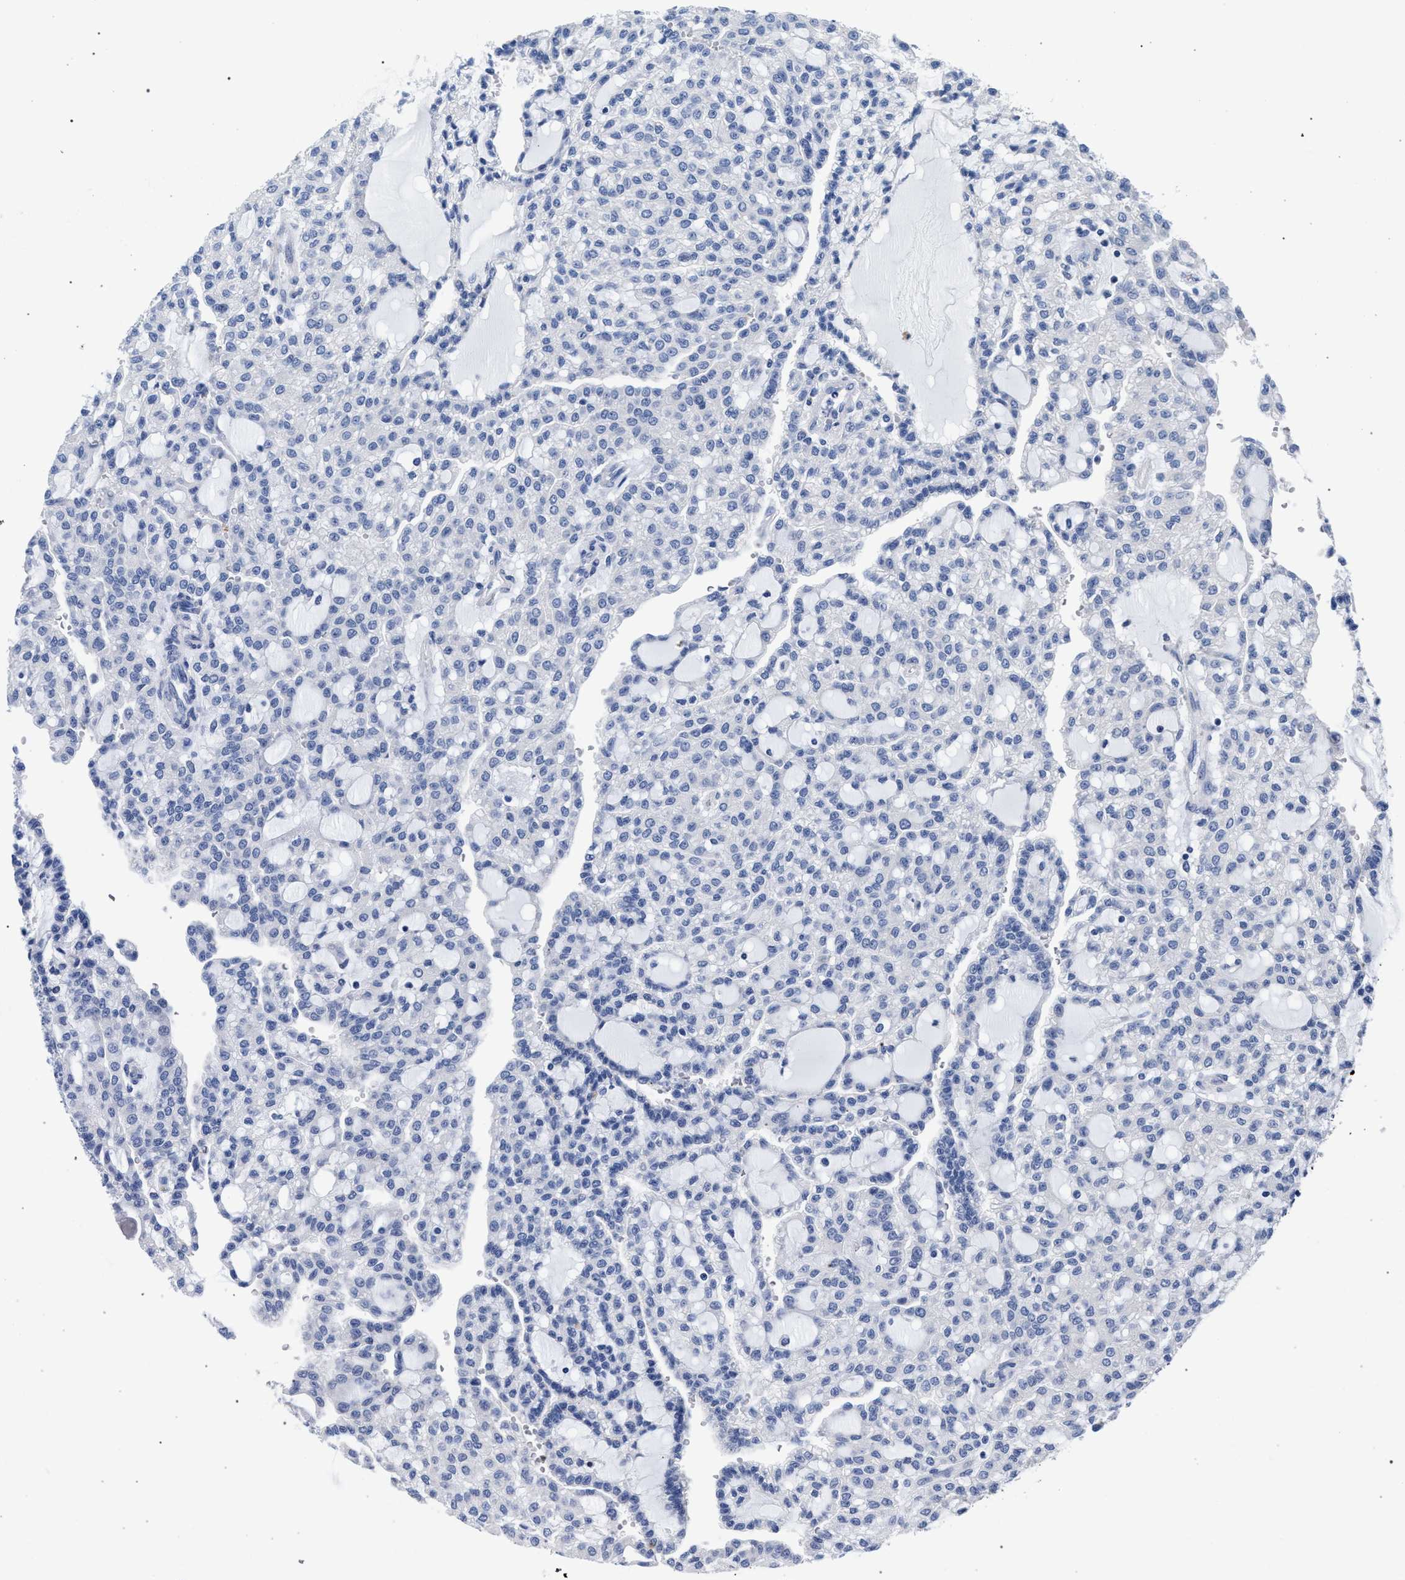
{"staining": {"intensity": "negative", "quantity": "none", "location": "none"}, "tissue": "renal cancer", "cell_type": "Tumor cells", "image_type": "cancer", "snomed": [{"axis": "morphology", "description": "Adenocarcinoma, NOS"}, {"axis": "topography", "description": "Kidney"}], "caption": "This is a image of immunohistochemistry staining of renal cancer (adenocarcinoma), which shows no expression in tumor cells.", "gene": "AKAP4", "patient": {"sex": "male", "age": 63}}